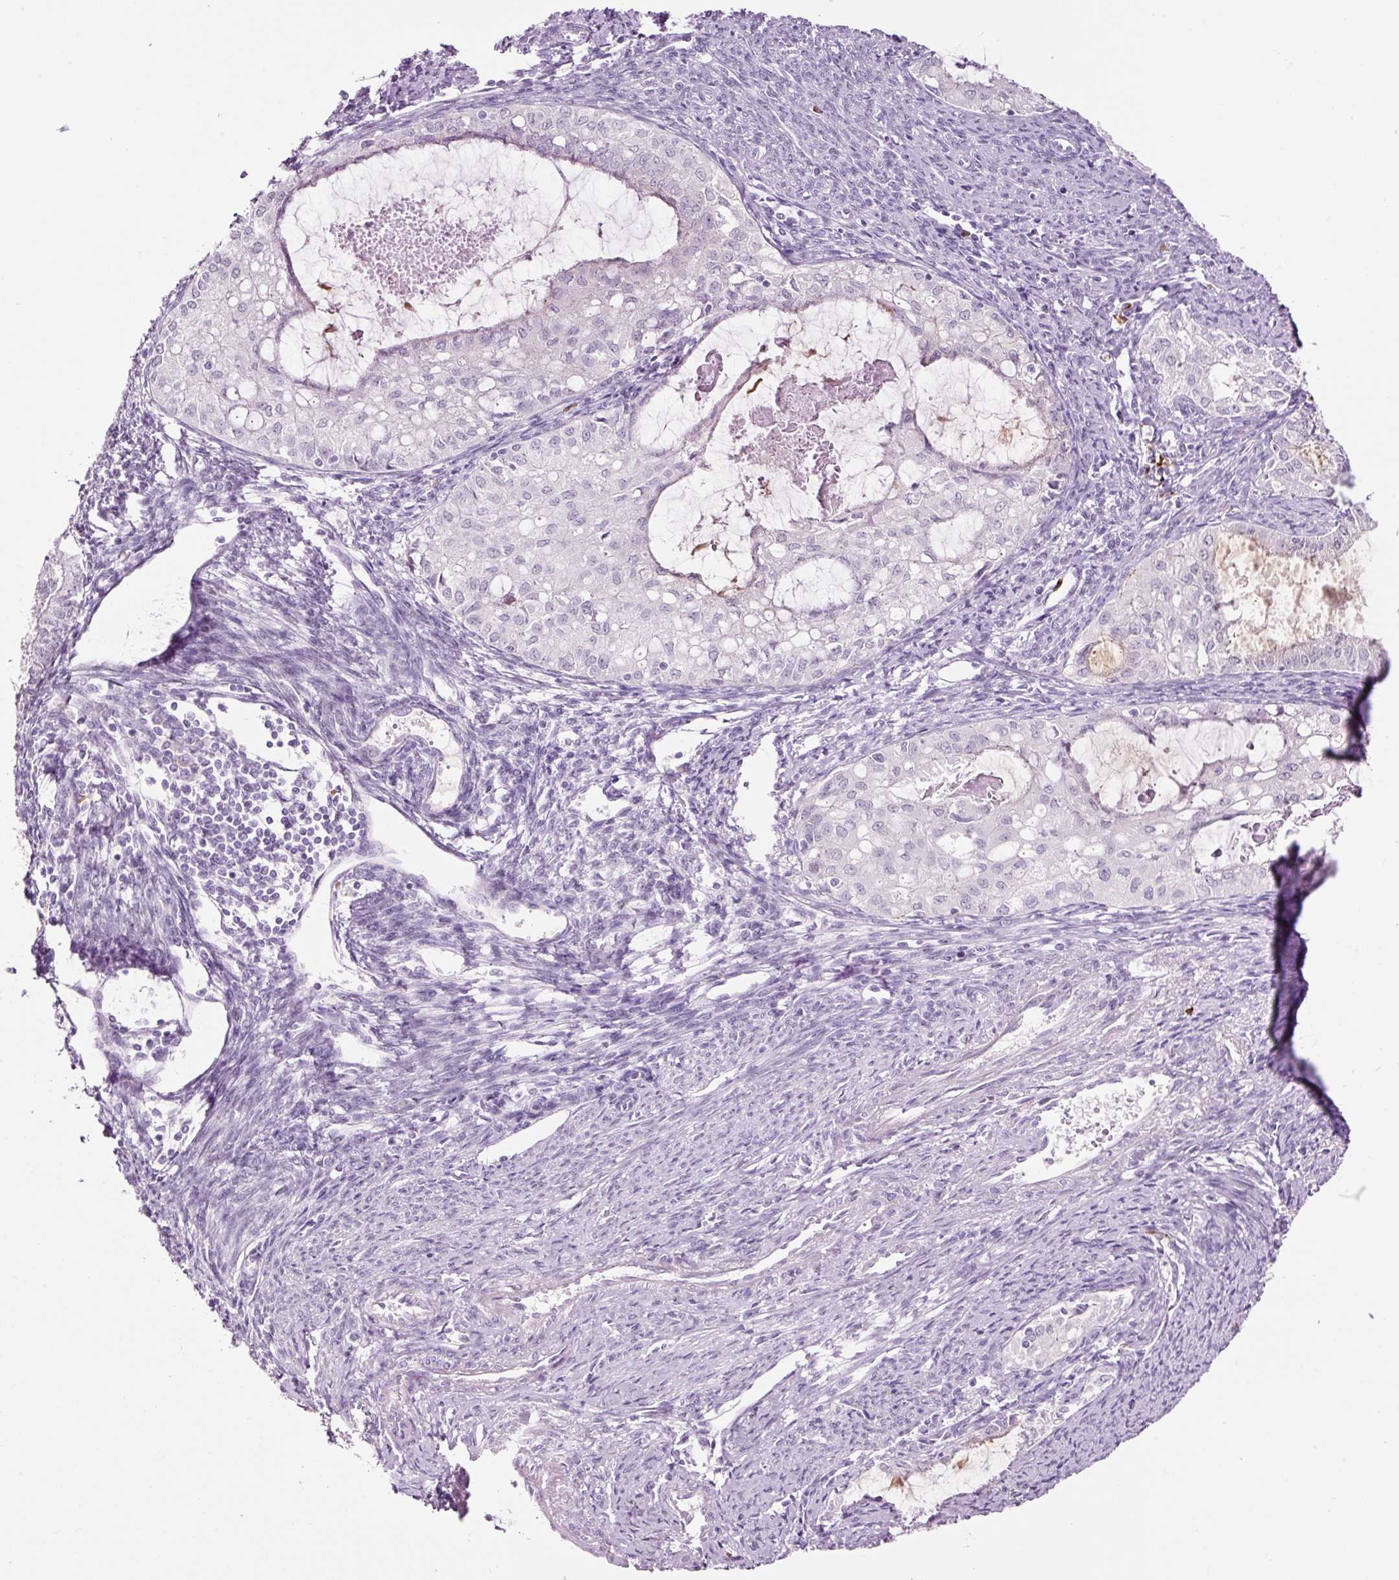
{"staining": {"intensity": "negative", "quantity": "none", "location": "none"}, "tissue": "endometrial cancer", "cell_type": "Tumor cells", "image_type": "cancer", "snomed": [{"axis": "morphology", "description": "Adenocarcinoma, NOS"}, {"axis": "topography", "description": "Endometrium"}], "caption": "This is an IHC image of human endometrial adenocarcinoma. There is no staining in tumor cells.", "gene": "KLF1", "patient": {"sex": "female", "age": 70}}